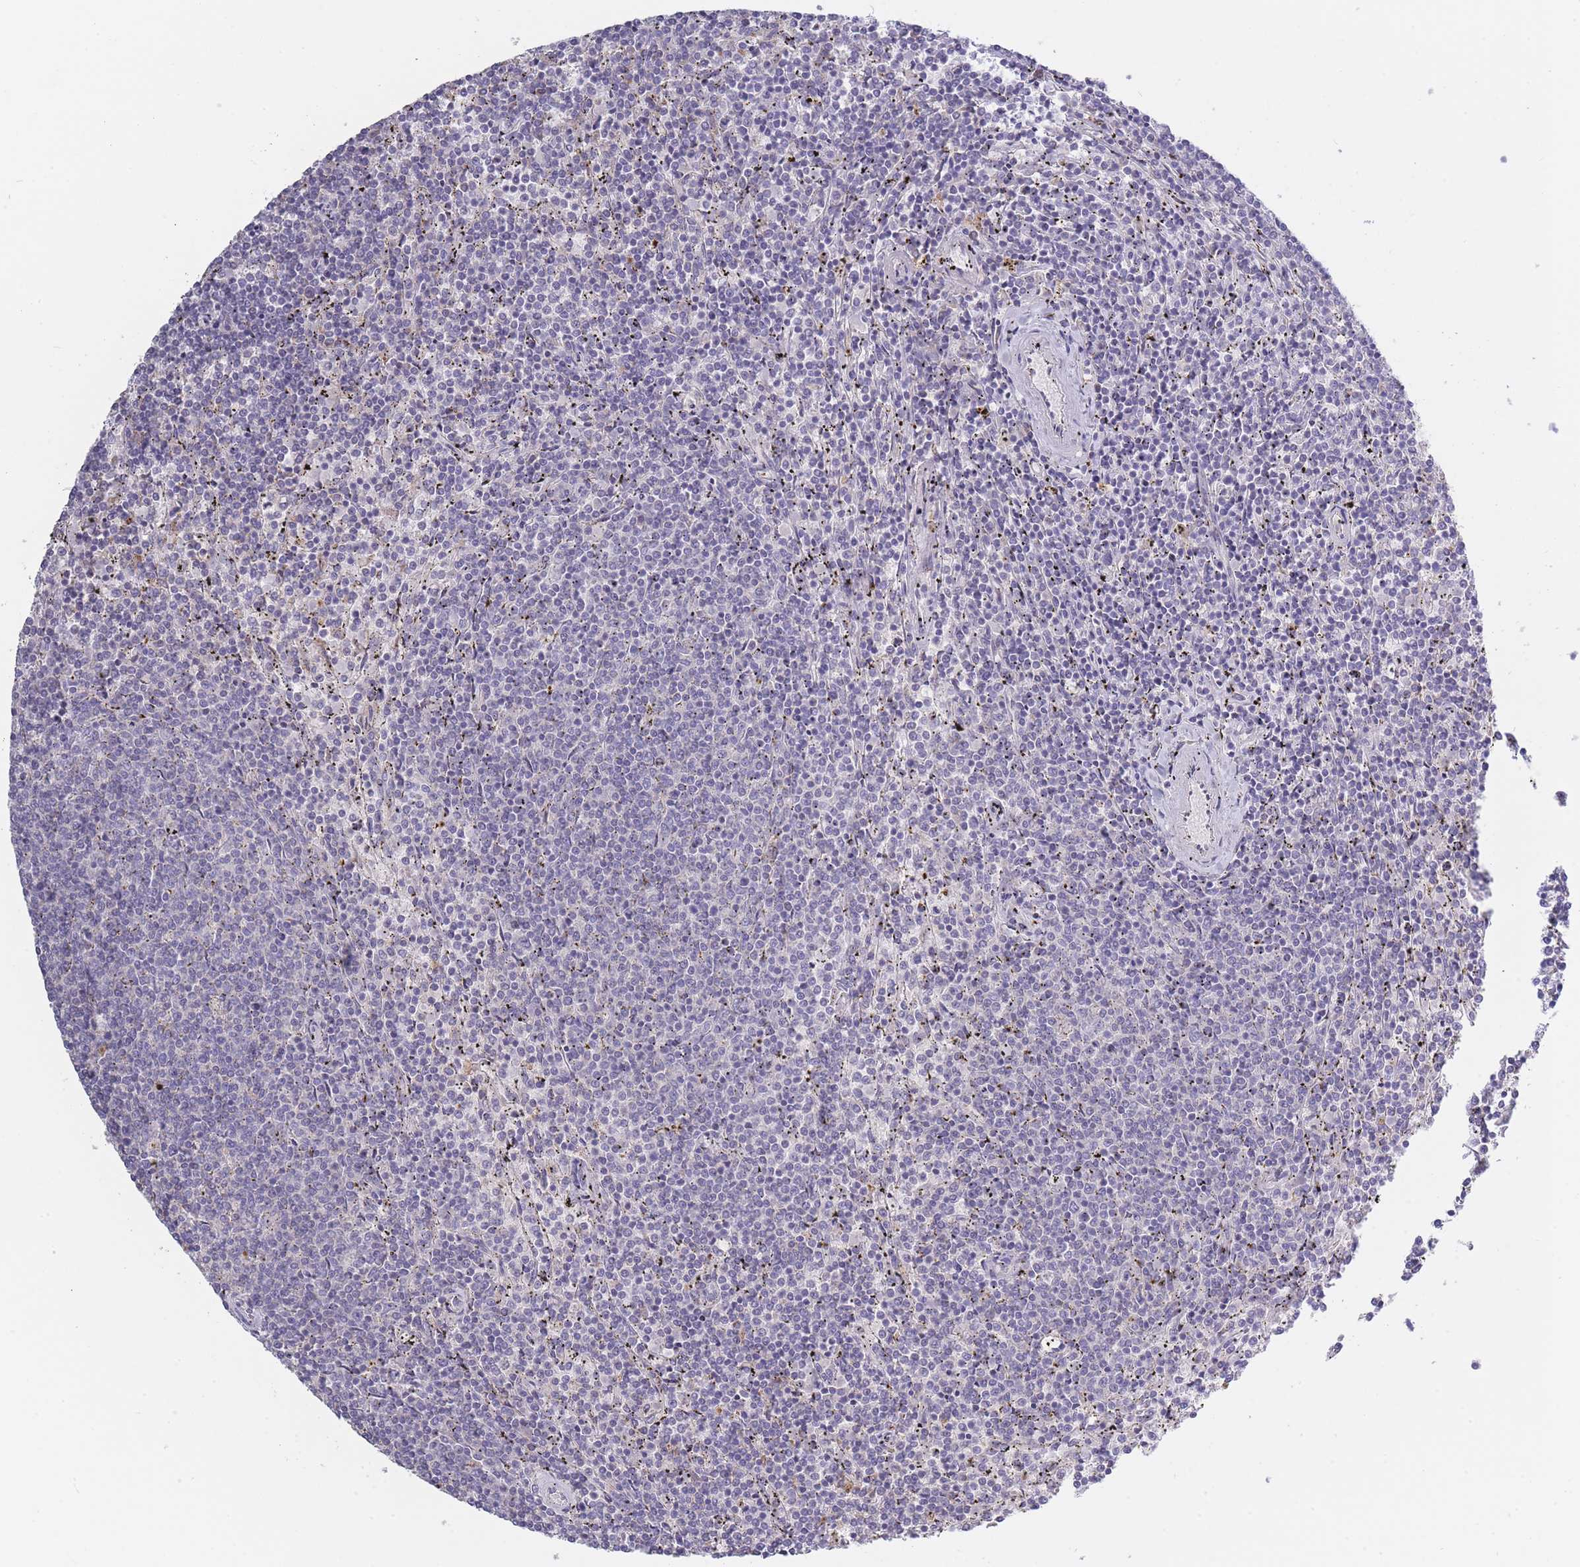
{"staining": {"intensity": "negative", "quantity": "none", "location": "none"}, "tissue": "lymphoma", "cell_type": "Tumor cells", "image_type": "cancer", "snomed": [{"axis": "morphology", "description": "Malignant lymphoma, non-Hodgkin's type, Low grade"}, {"axis": "topography", "description": "Spleen"}], "caption": "Immunohistochemistry (IHC) micrograph of neoplastic tissue: lymphoma stained with DAB (3,3'-diaminobenzidine) demonstrates no significant protein expression in tumor cells.", "gene": "TRIM61", "patient": {"sex": "female", "age": 50}}